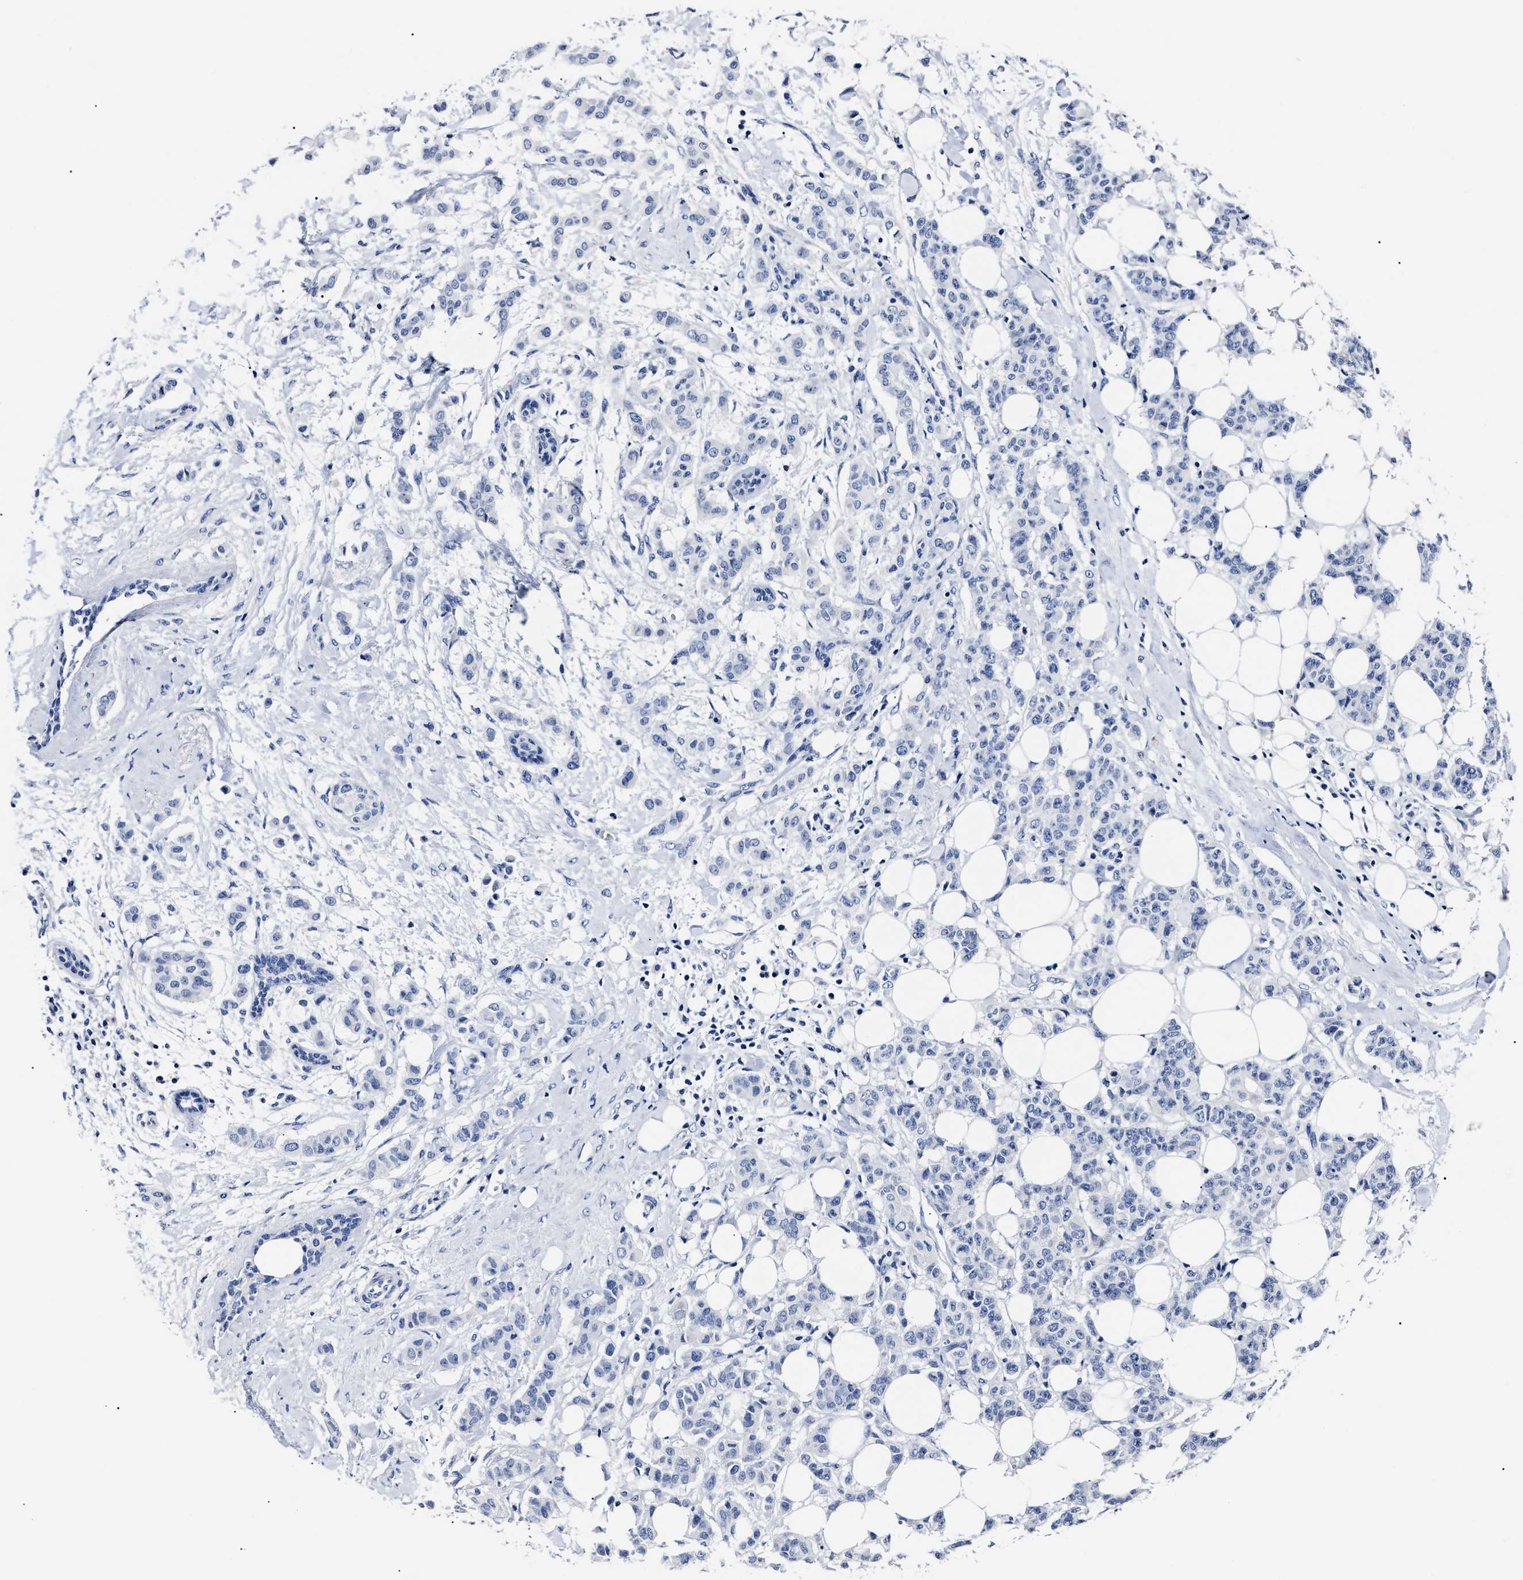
{"staining": {"intensity": "negative", "quantity": "none", "location": "none"}, "tissue": "breast cancer", "cell_type": "Tumor cells", "image_type": "cancer", "snomed": [{"axis": "morphology", "description": "Duct carcinoma"}, {"axis": "topography", "description": "Breast"}], "caption": "Tumor cells are negative for protein expression in human breast invasive ductal carcinoma. Nuclei are stained in blue.", "gene": "ALPG", "patient": {"sex": "female", "age": 40}}